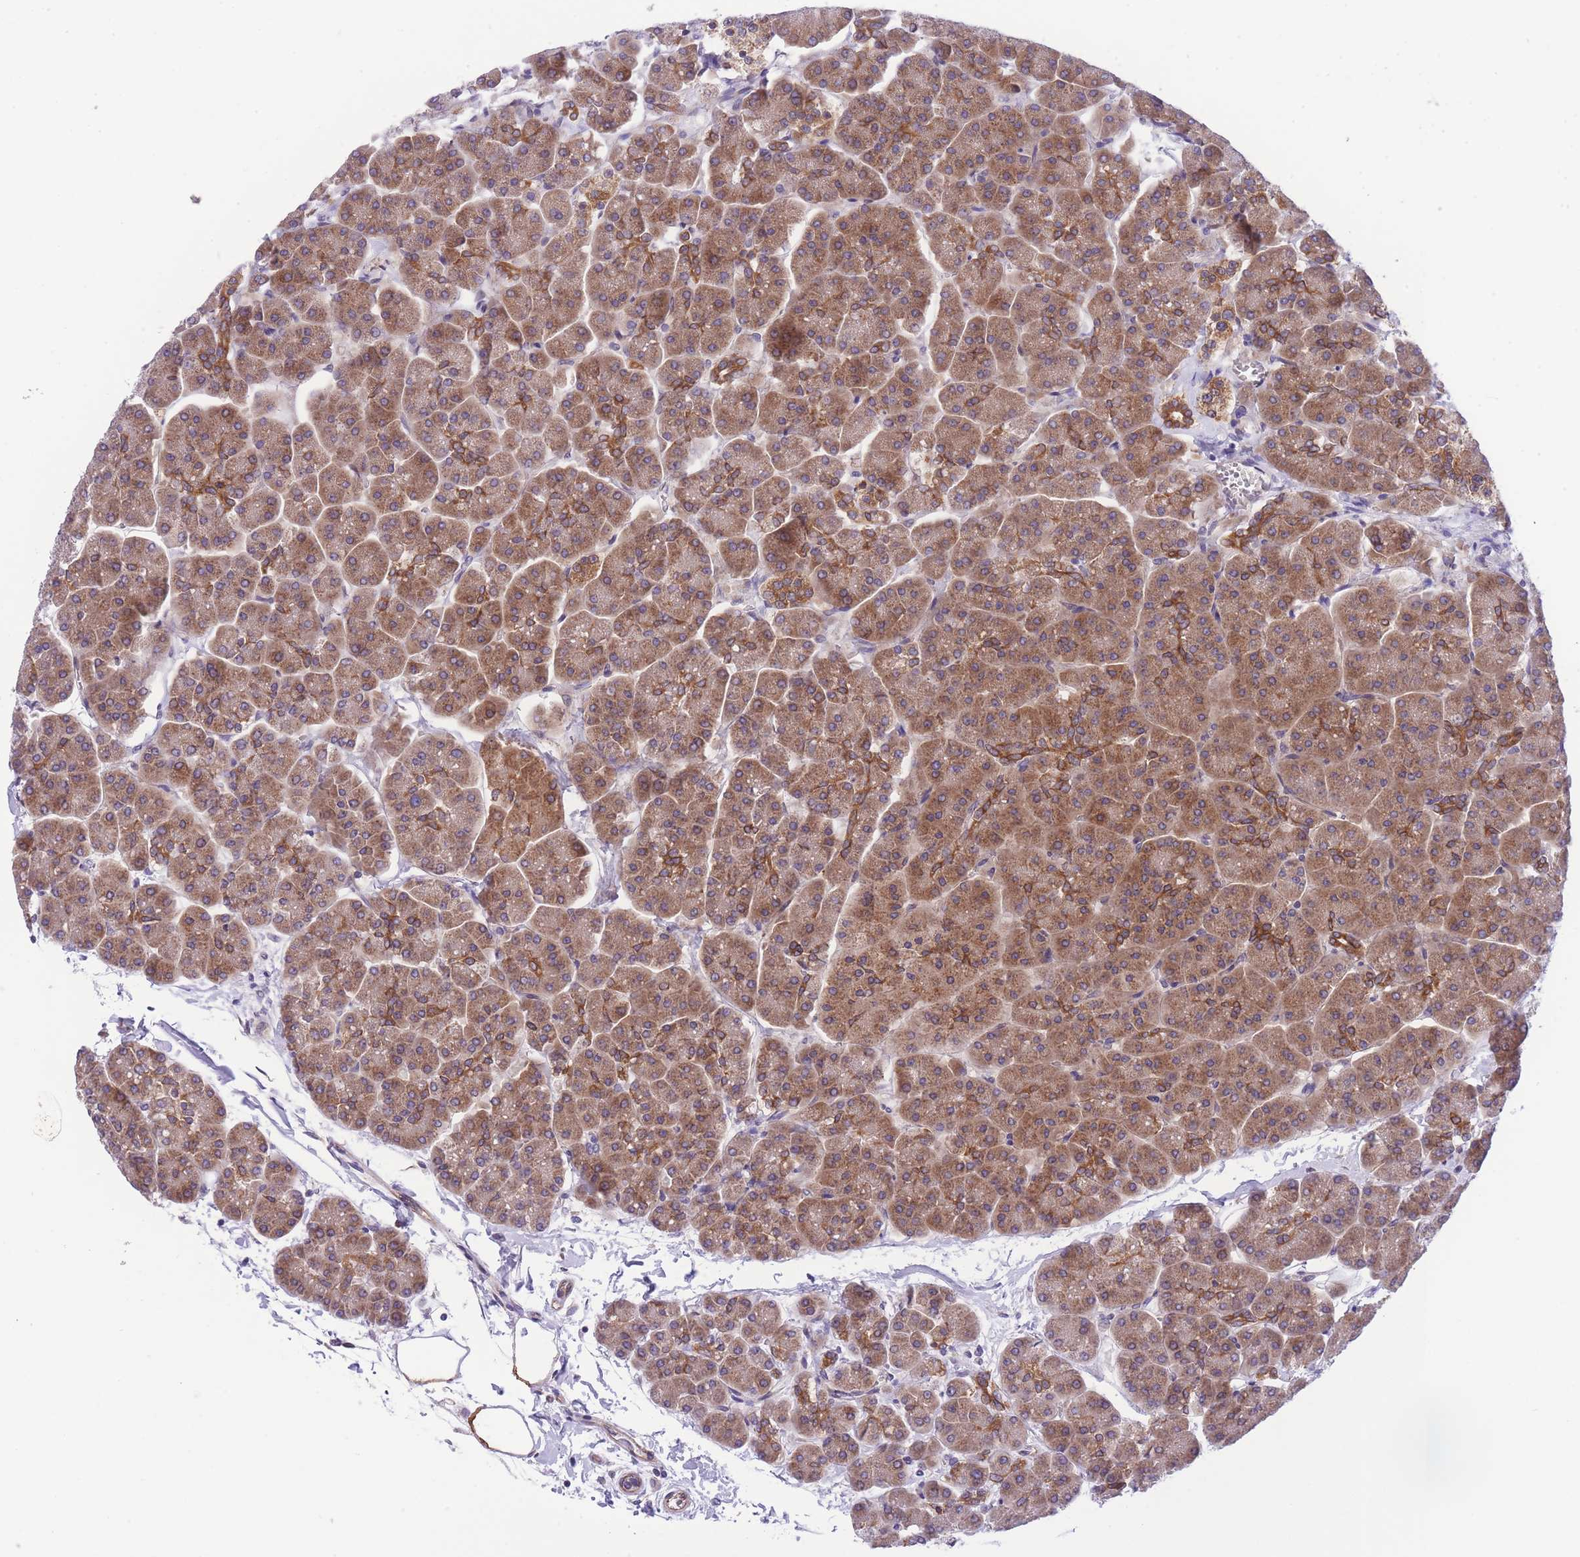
{"staining": {"intensity": "moderate", "quantity": ">75%", "location": "cytoplasmic/membranous"}, "tissue": "pancreas", "cell_type": "Exocrine glandular cells", "image_type": "normal", "snomed": [{"axis": "morphology", "description": "Normal tissue, NOS"}, {"axis": "topography", "description": "Pancreas"}, {"axis": "topography", "description": "Peripheral nerve tissue"}], "caption": "Moderate cytoplasmic/membranous protein staining is seen in approximately >75% of exocrine glandular cells in pancreas. (Brightfield microscopy of DAB IHC at high magnification).", "gene": "WWOX", "patient": {"sex": "male", "age": 54}}